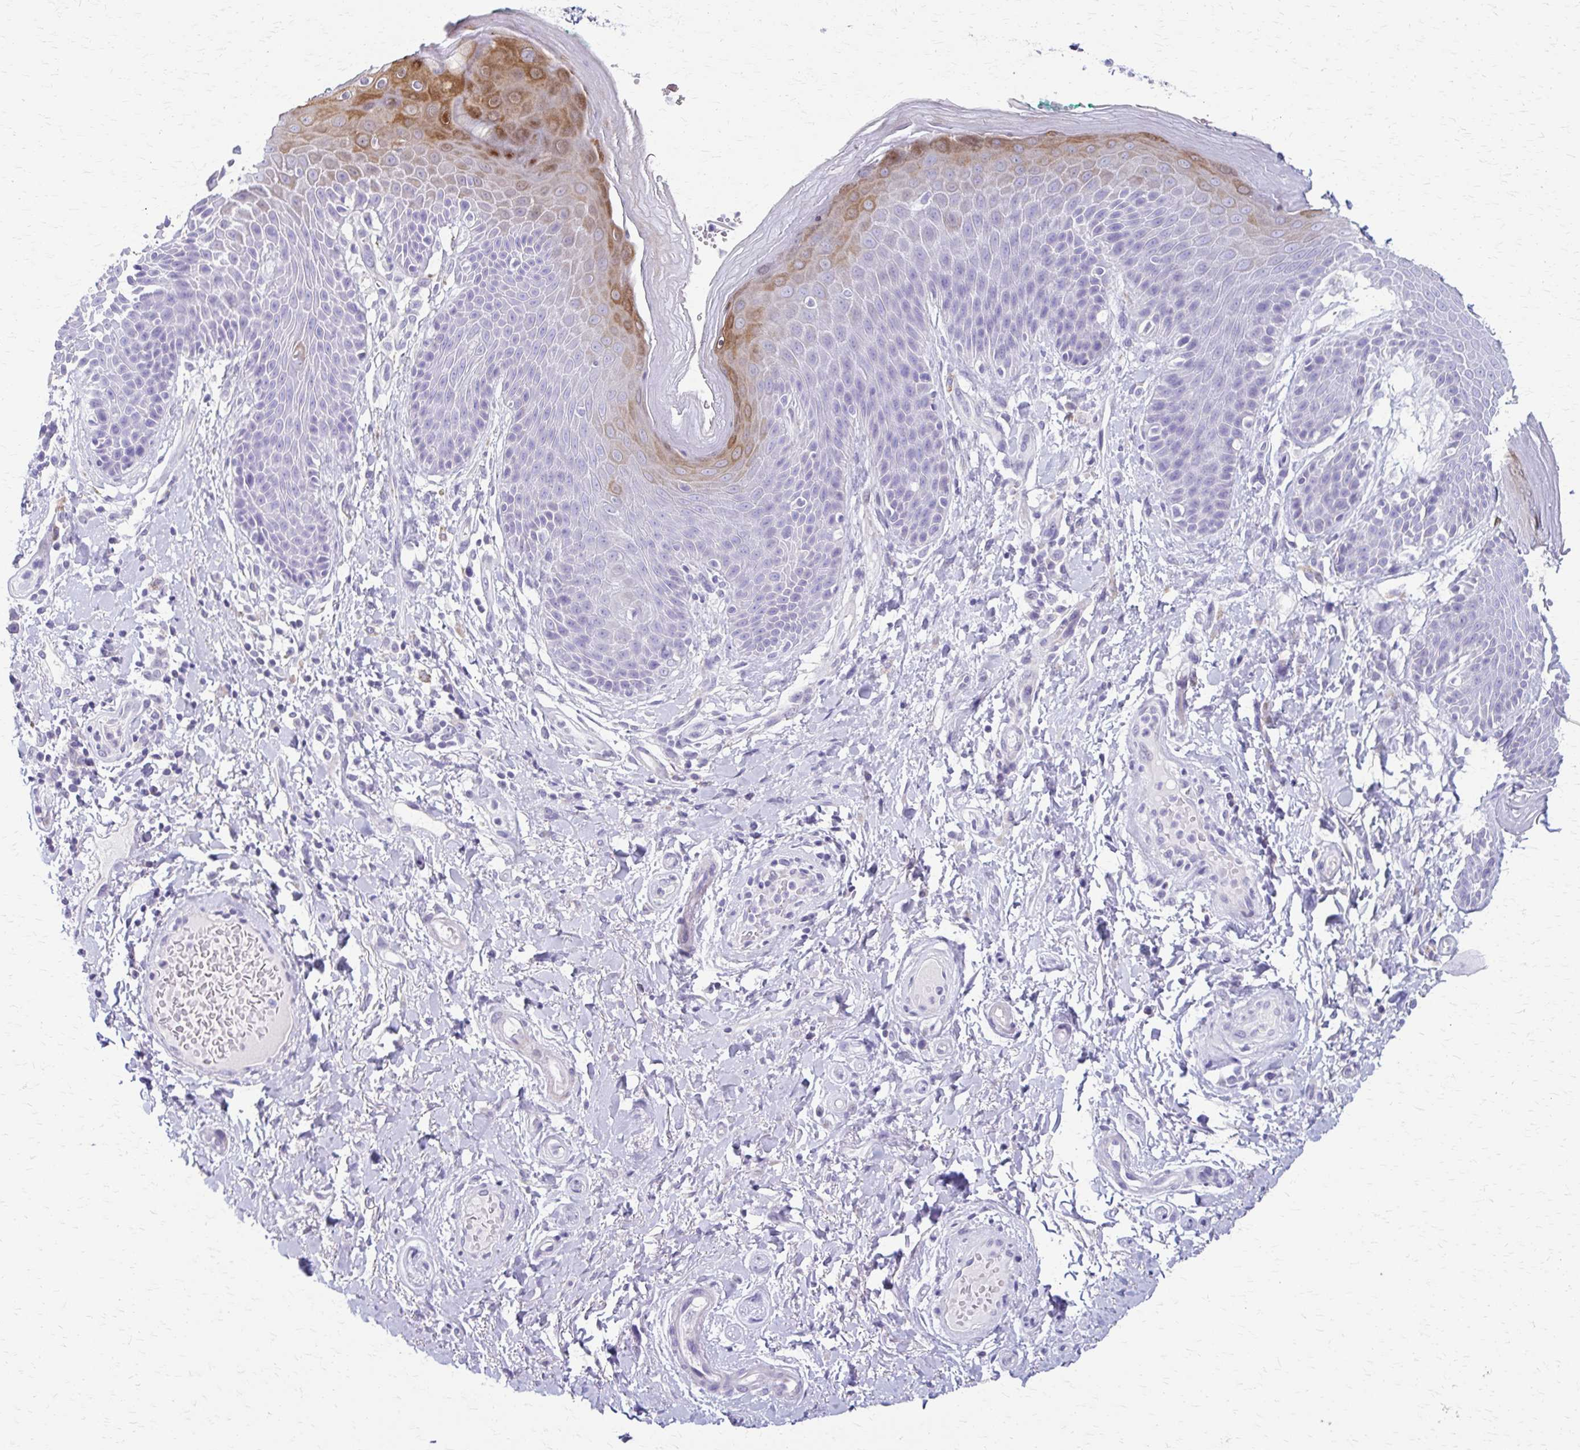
{"staining": {"intensity": "moderate", "quantity": "<25%", "location": "cytoplasmic/membranous"}, "tissue": "skin", "cell_type": "Epidermal cells", "image_type": "normal", "snomed": [{"axis": "morphology", "description": "Normal tissue, NOS"}, {"axis": "topography", "description": "Anal"}, {"axis": "topography", "description": "Peripheral nerve tissue"}], "caption": "Immunohistochemical staining of normal human skin shows low levels of moderate cytoplasmic/membranous positivity in approximately <25% of epidermal cells. (DAB (3,3'-diaminobenzidine) = brown stain, brightfield microscopy at high magnification).", "gene": "ZSCAN5B", "patient": {"sex": "male", "age": 51}}